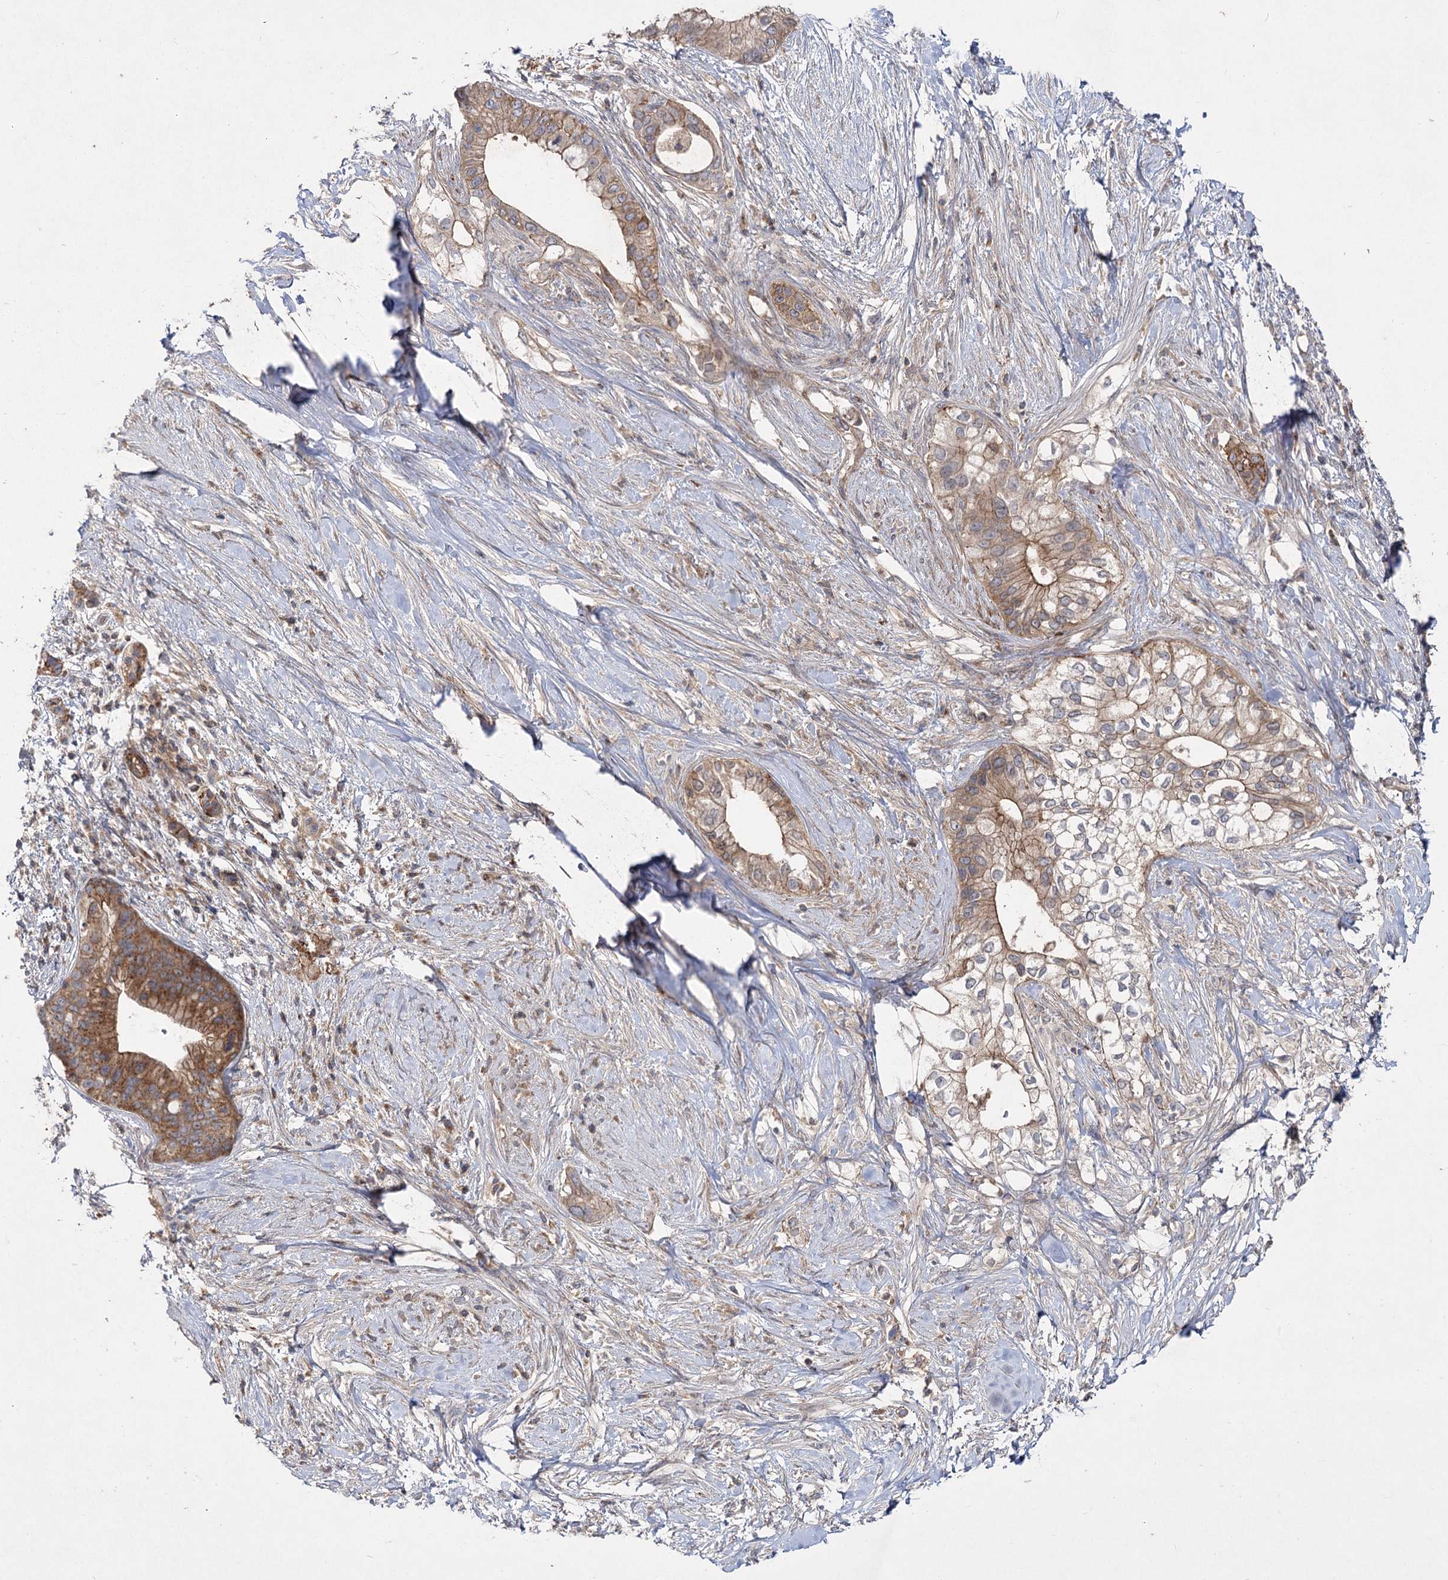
{"staining": {"intensity": "moderate", "quantity": ">75%", "location": "cytoplasmic/membranous"}, "tissue": "pancreatic cancer", "cell_type": "Tumor cells", "image_type": "cancer", "snomed": [{"axis": "morphology", "description": "Normal tissue, NOS"}, {"axis": "morphology", "description": "Adenocarcinoma, NOS"}, {"axis": "topography", "description": "Pancreas"}, {"axis": "topography", "description": "Peripheral nerve tissue"}], "caption": "A brown stain highlights moderate cytoplasmic/membranous expression of a protein in human pancreatic cancer (adenocarcinoma) tumor cells.", "gene": "KIAA0825", "patient": {"sex": "male", "age": 59}}